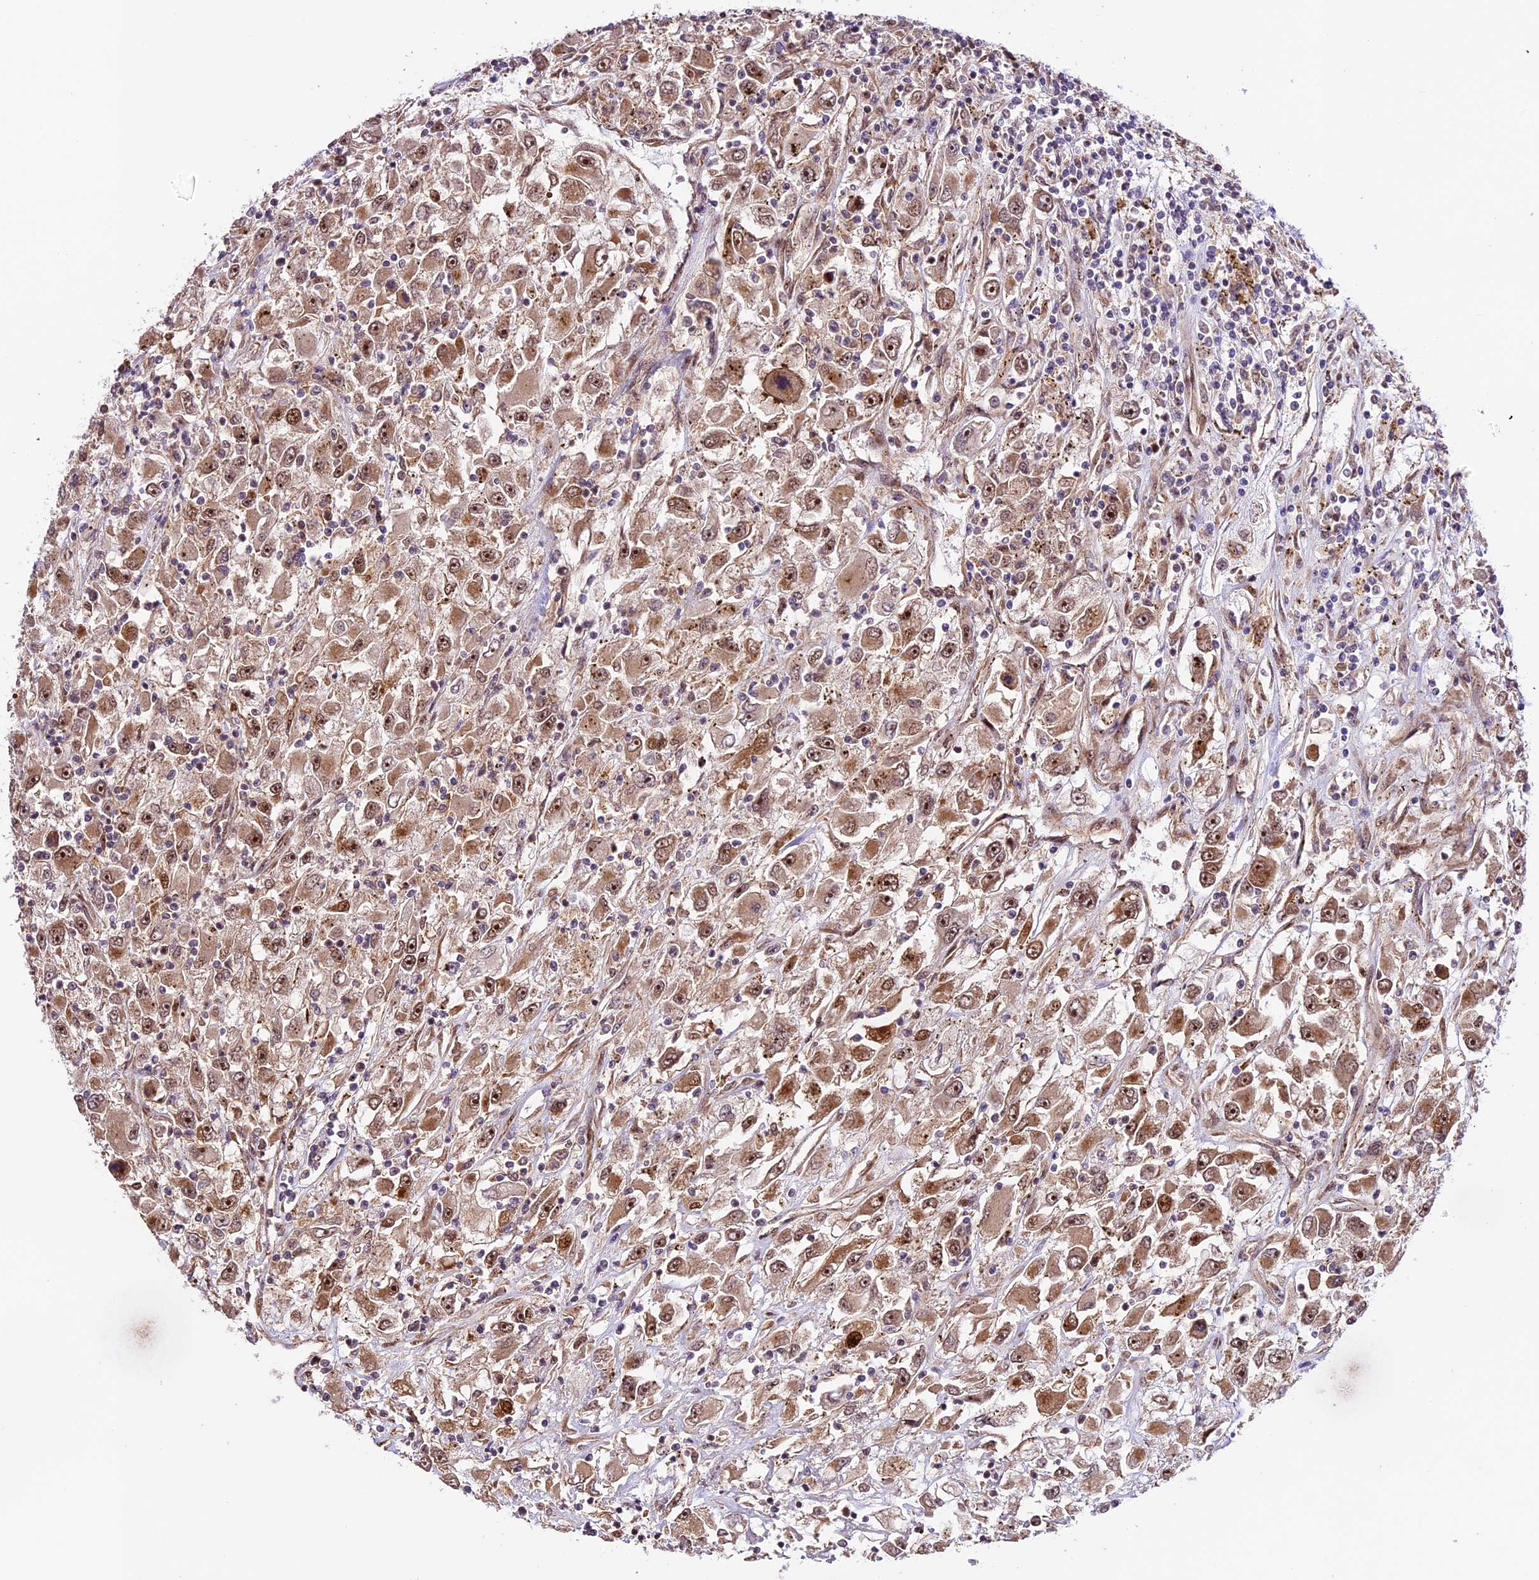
{"staining": {"intensity": "moderate", "quantity": ">75%", "location": "cytoplasmic/membranous,nuclear"}, "tissue": "renal cancer", "cell_type": "Tumor cells", "image_type": "cancer", "snomed": [{"axis": "morphology", "description": "Adenocarcinoma, NOS"}, {"axis": "topography", "description": "Kidney"}], "caption": "Protein staining of renal cancer tissue exhibits moderate cytoplasmic/membranous and nuclear positivity in approximately >75% of tumor cells.", "gene": "DHX38", "patient": {"sex": "female", "age": 52}}